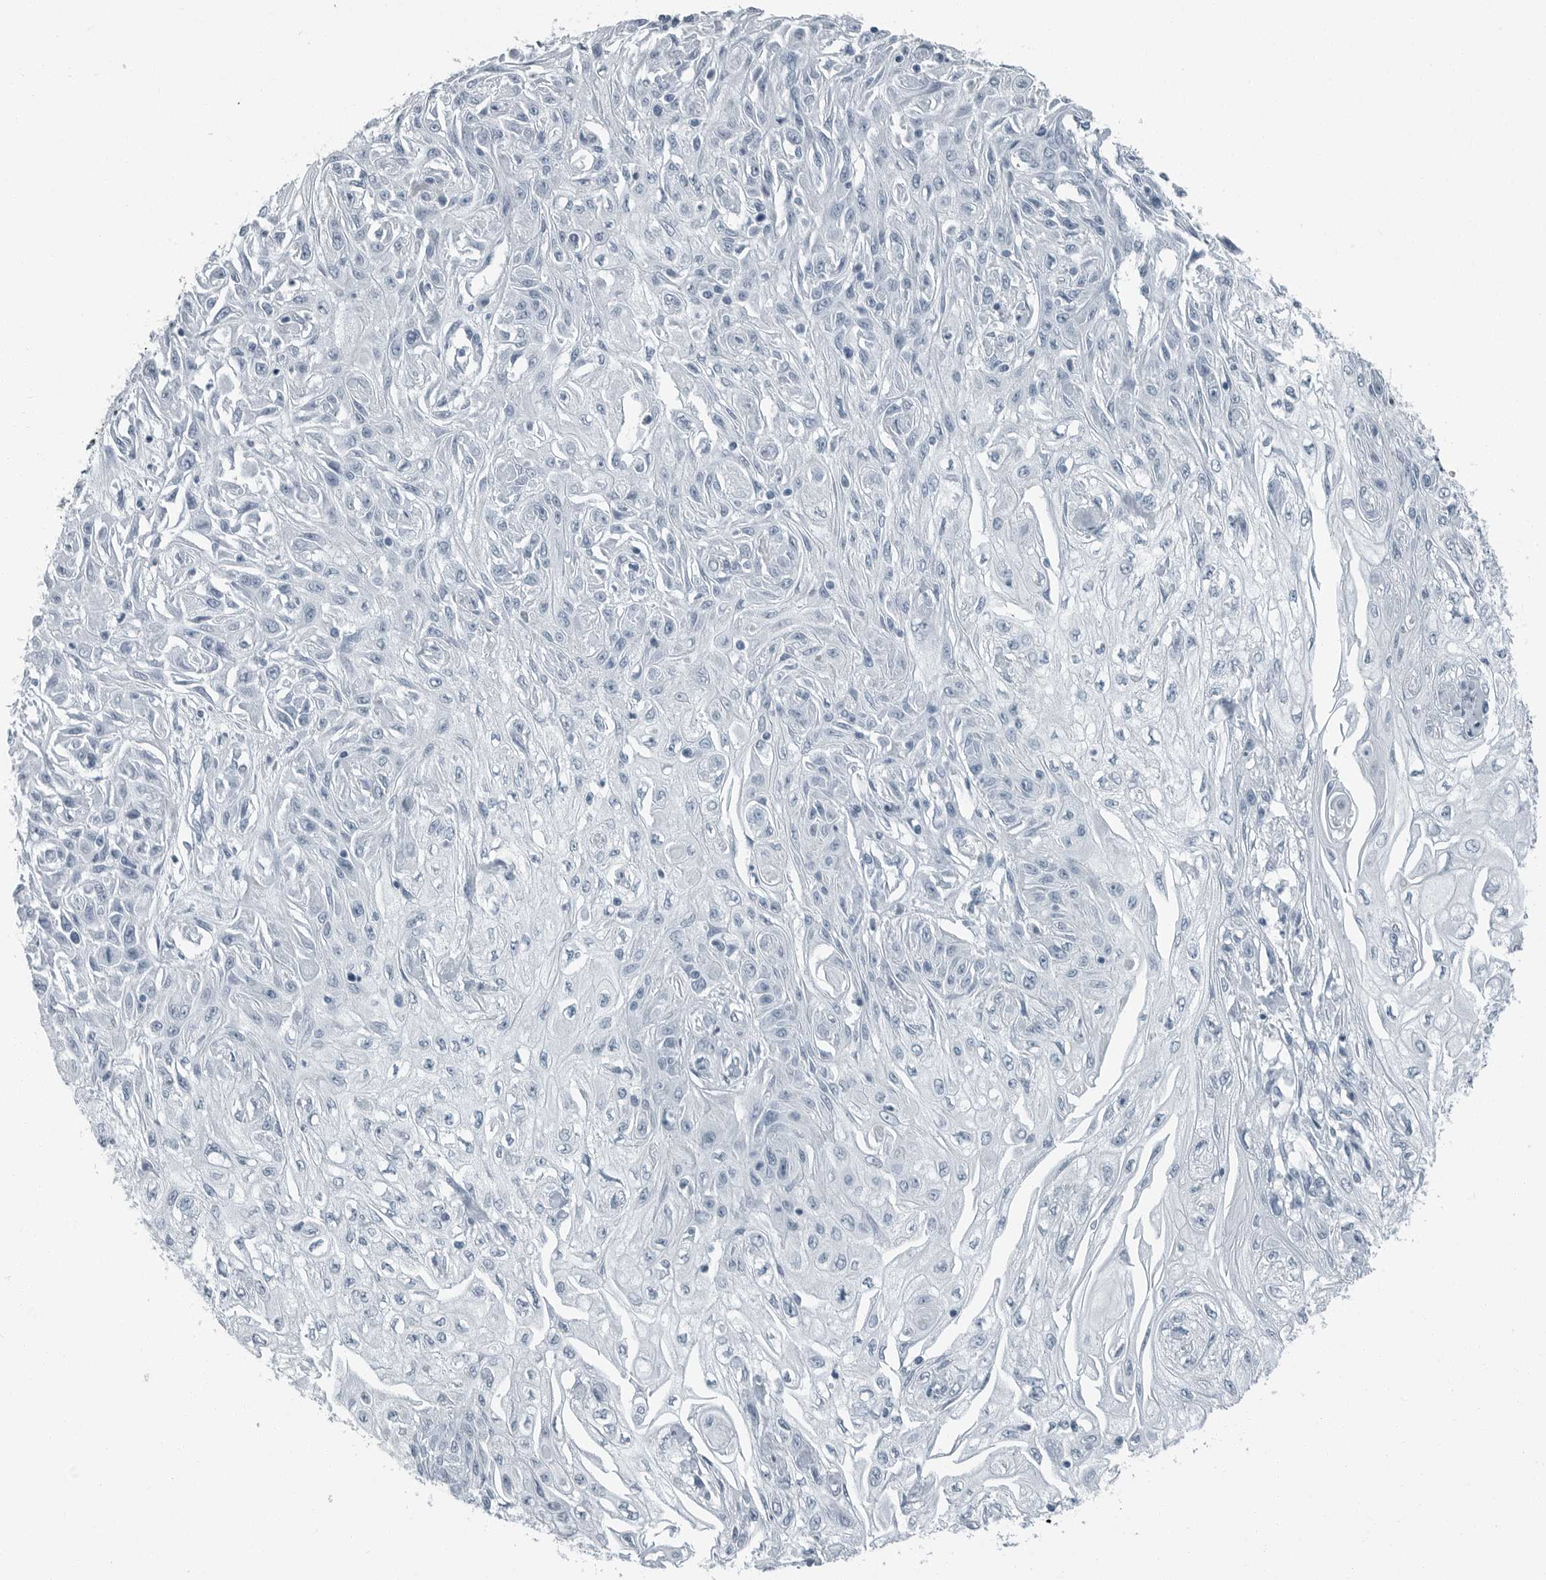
{"staining": {"intensity": "negative", "quantity": "none", "location": "none"}, "tissue": "skin cancer", "cell_type": "Tumor cells", "image_type": "cancer", "snomed": [{"axis": "morphology", "description": "Squamous cell carcinoma, NOS"}, {"axis": "morphology", "description": "Squamous cell carcinoma, metastatic, NOS"}, {"axis": "topography", "description": "Skin"}, {"axis": "topography", "description": "Lymph node"}], "caption": "Tumor cells show no significant positivity in skin cancer (metastatic squamous cell carcinoma).", "gene": "FABP6", "patient": {"sex": "male", "age": 75}}